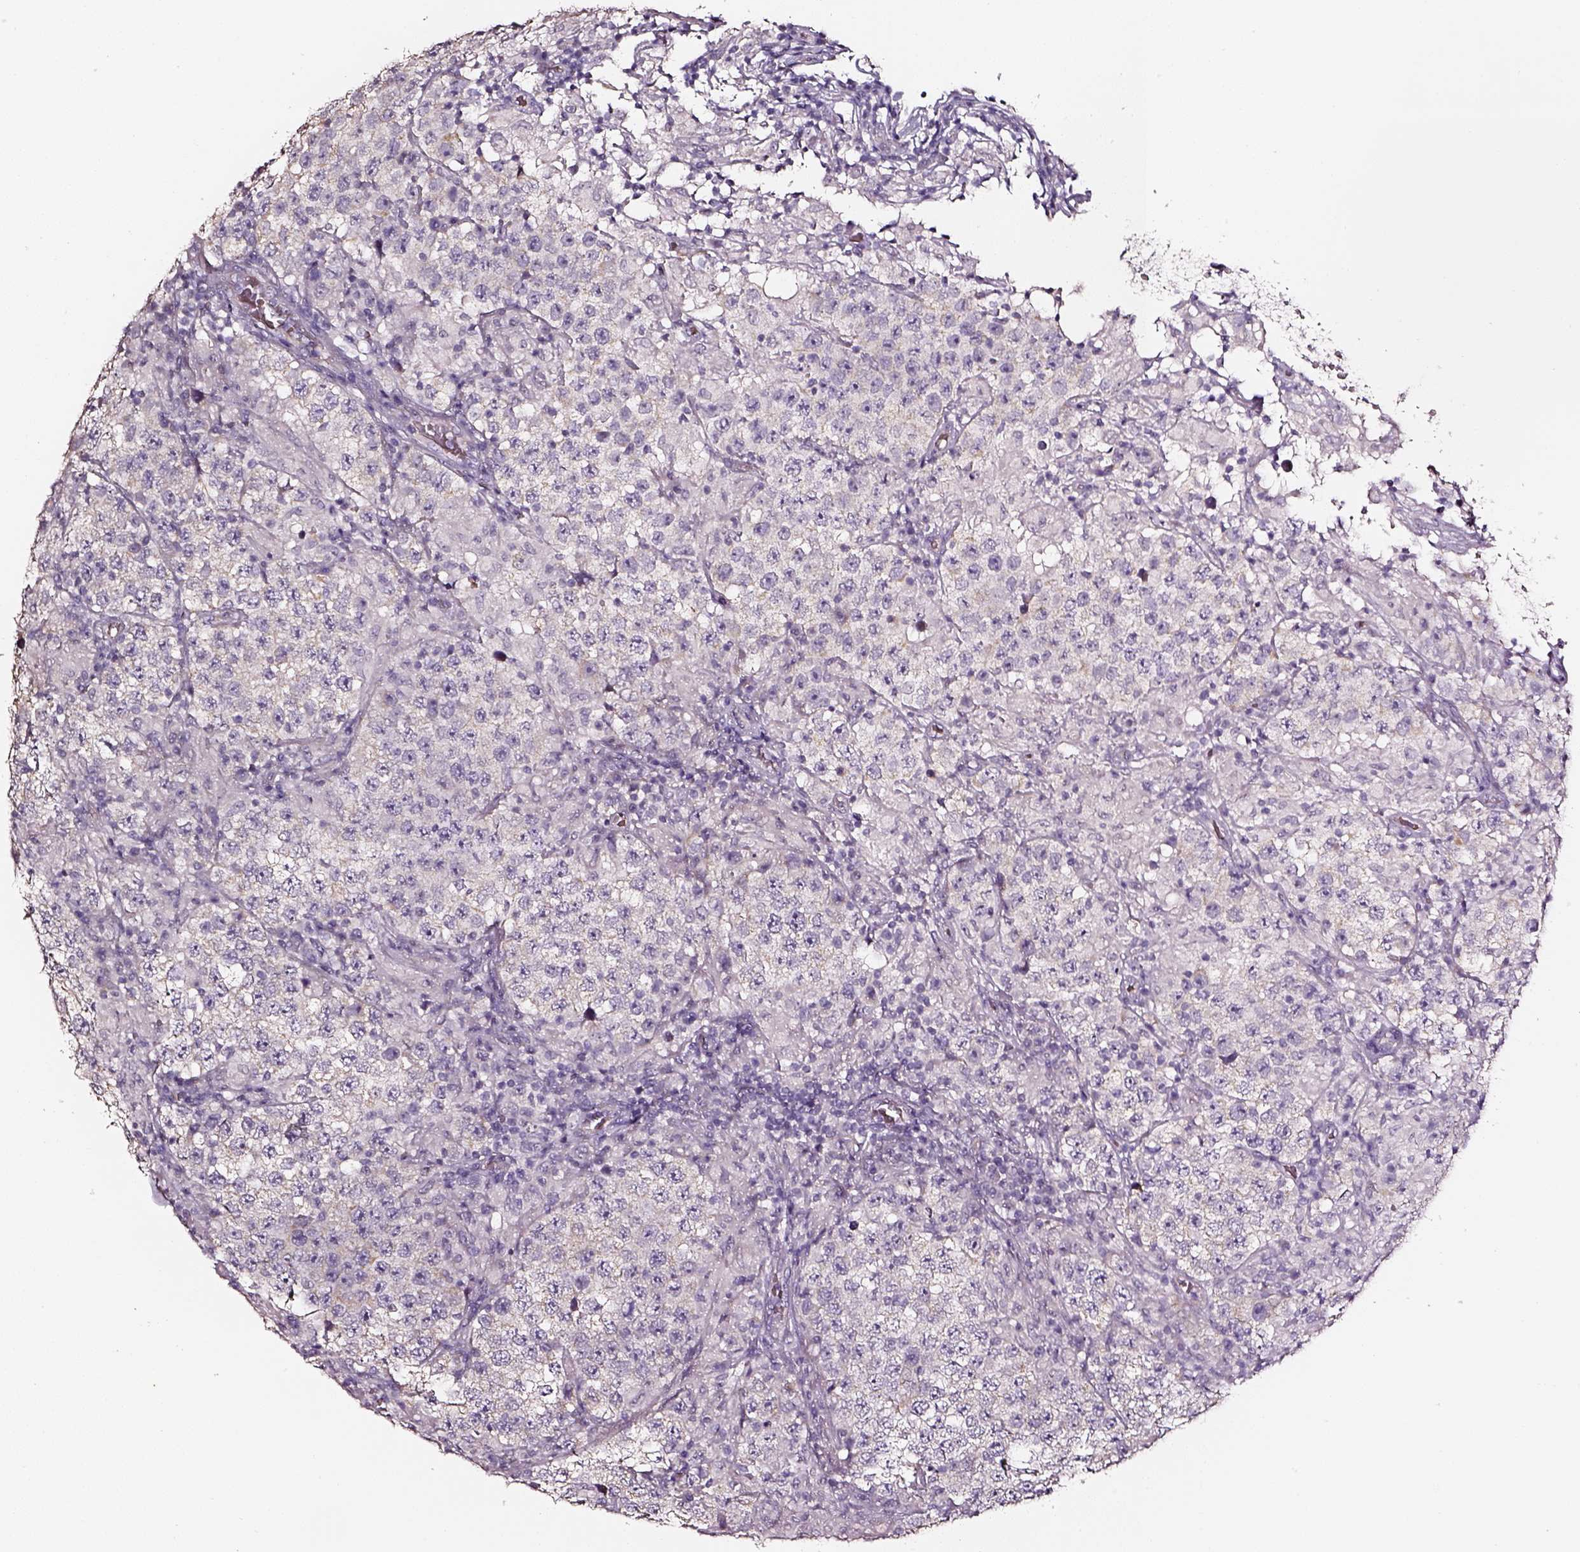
{"staining": {"intensity": "negative", "quantity": "none", "location": "none"}, "tissue": "testis cancer", "cell_type": "Tumor cells", "image_type": "cancer", "snomed": [{"axis": "morphology", "description": "Seminoma, NOS"}, {"axis": "morphology", "description": "Carcinoma, Embryonal, NOS"}, {"axis": "topography", "description": "Testis"}], "caption": "Immunohistochemistry histopathology image of embryonal carcinoma (testis) stained for a protein (brown), which reveals no positivity in tumor cells. The staining was performed using DAB (3,3'-diaminobenzidine) to visualize the protein expression in brown, while the nuclei were stained in blue with hematoxylin (Magnification: 20x).", "gene": "AADAT", "patient": {"sex": "male", "age": 41}}